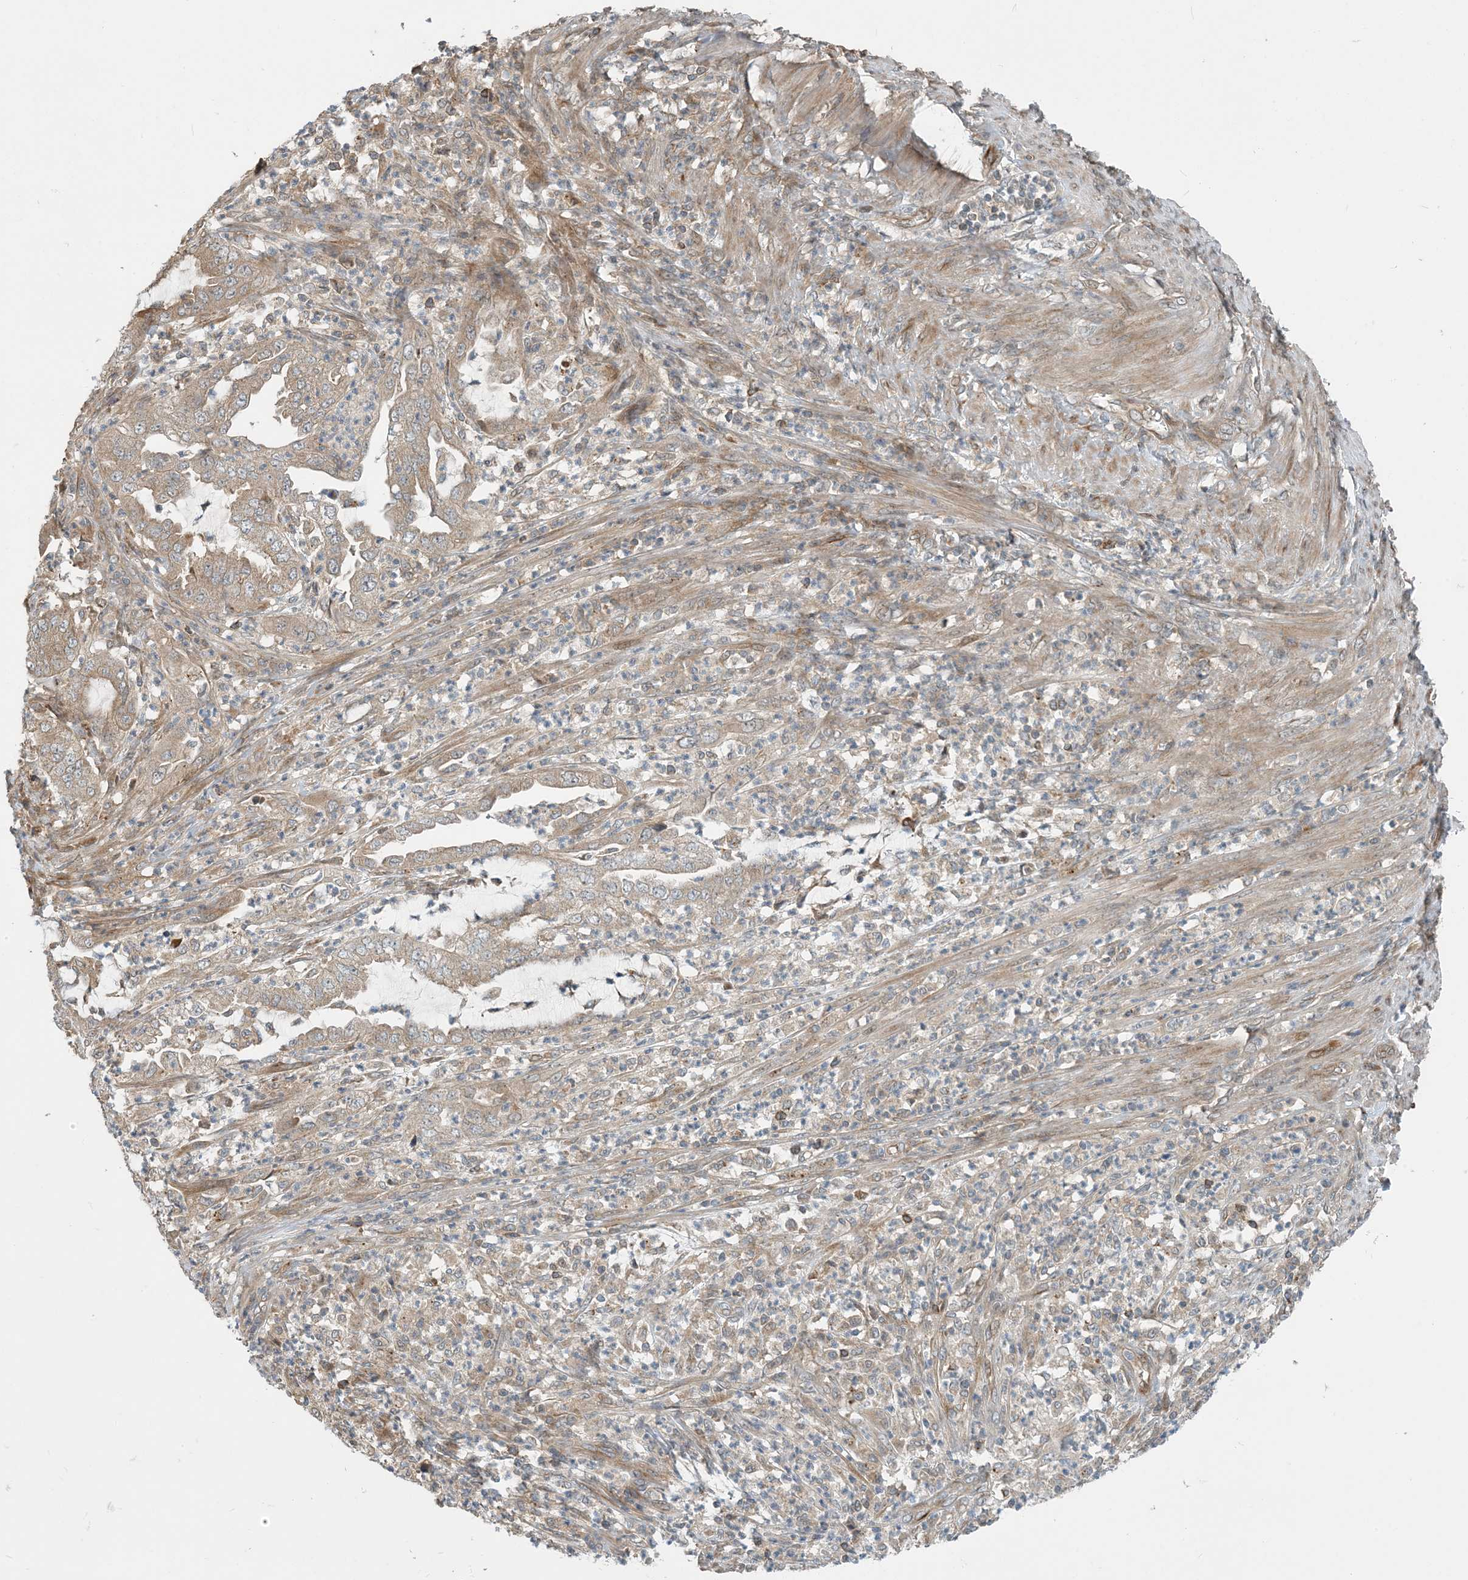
{"staining": {"intensity": "moderate", "quantity": ">75%", "location": "cytoplasmic/membranous"}, "tissue": "endometrial cancer", "cell_type": "Tumor cells", "image_type": "cancer", "snomed": [{"axis": "morphology", "description": "Adenocarcinoma, NOS"}, {"axis": "topography", "description": "Endometrium"}], "caption": "Protein analysis of endometrial cancer (adenocarcinoma) tissue reveals moderate cytoplasmic/membranous staining in approximately >75% of tumor cells.", "gene": "ZBTB3", "patient": {"sex": "female", "age": 51}}